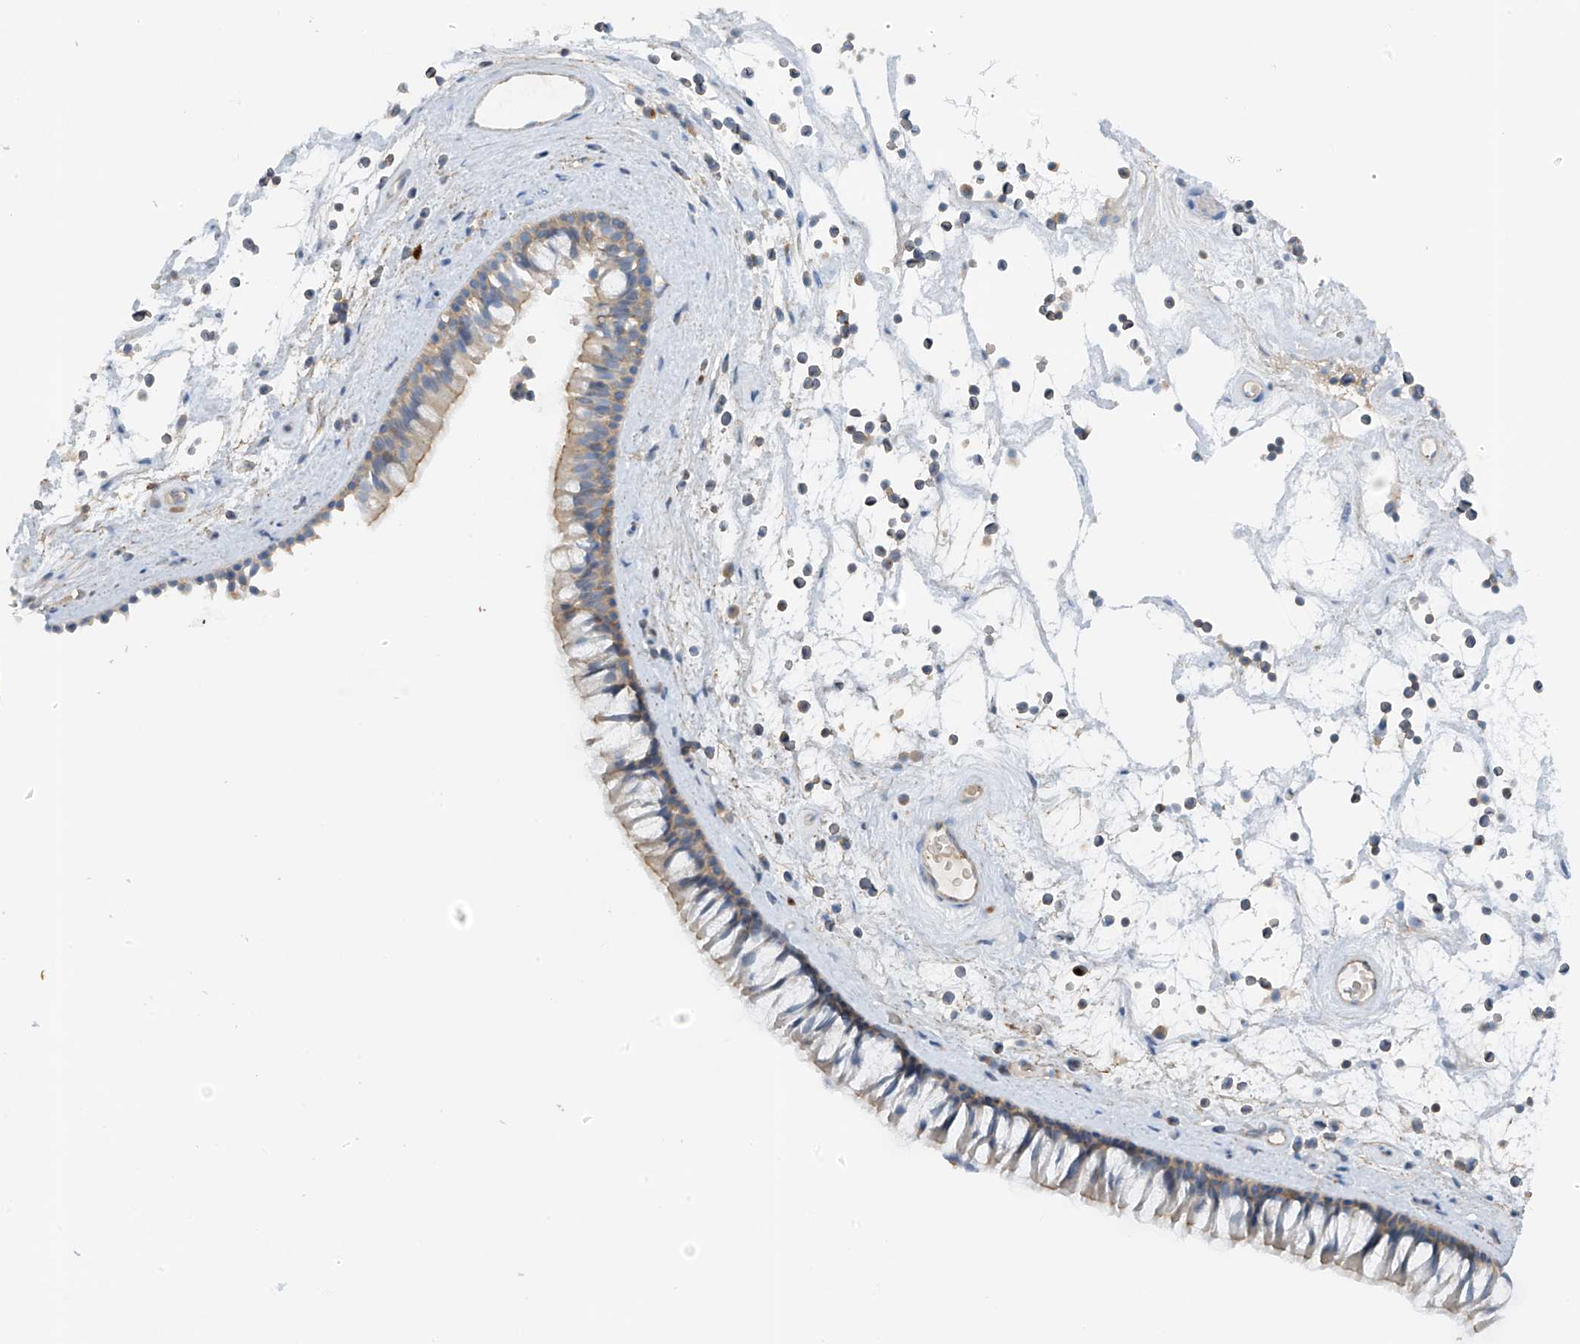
{"staining": {"intensity": "weak", "quantity": "25%-75%", "location": "cytoplasmic/membranous"}, "tissue": "nasopharynx", "cell_type": "Respiratory epithelial cells", "image_type": "normal", "snomed": [{"axis": "morphology", "description": "Normal tissue, NOS"}, {"axis": "topography", "description": "Nasopharynx"}], "caption": "About 25%-75% of respiratory epithelial cells in normal human nasopharynx reveal weak cytoplasmic/membranous protein expression as visualized by brown immunohistochemical staining.", "gene": "NALCN", "patient": {"sex": "male", "age": 64}}